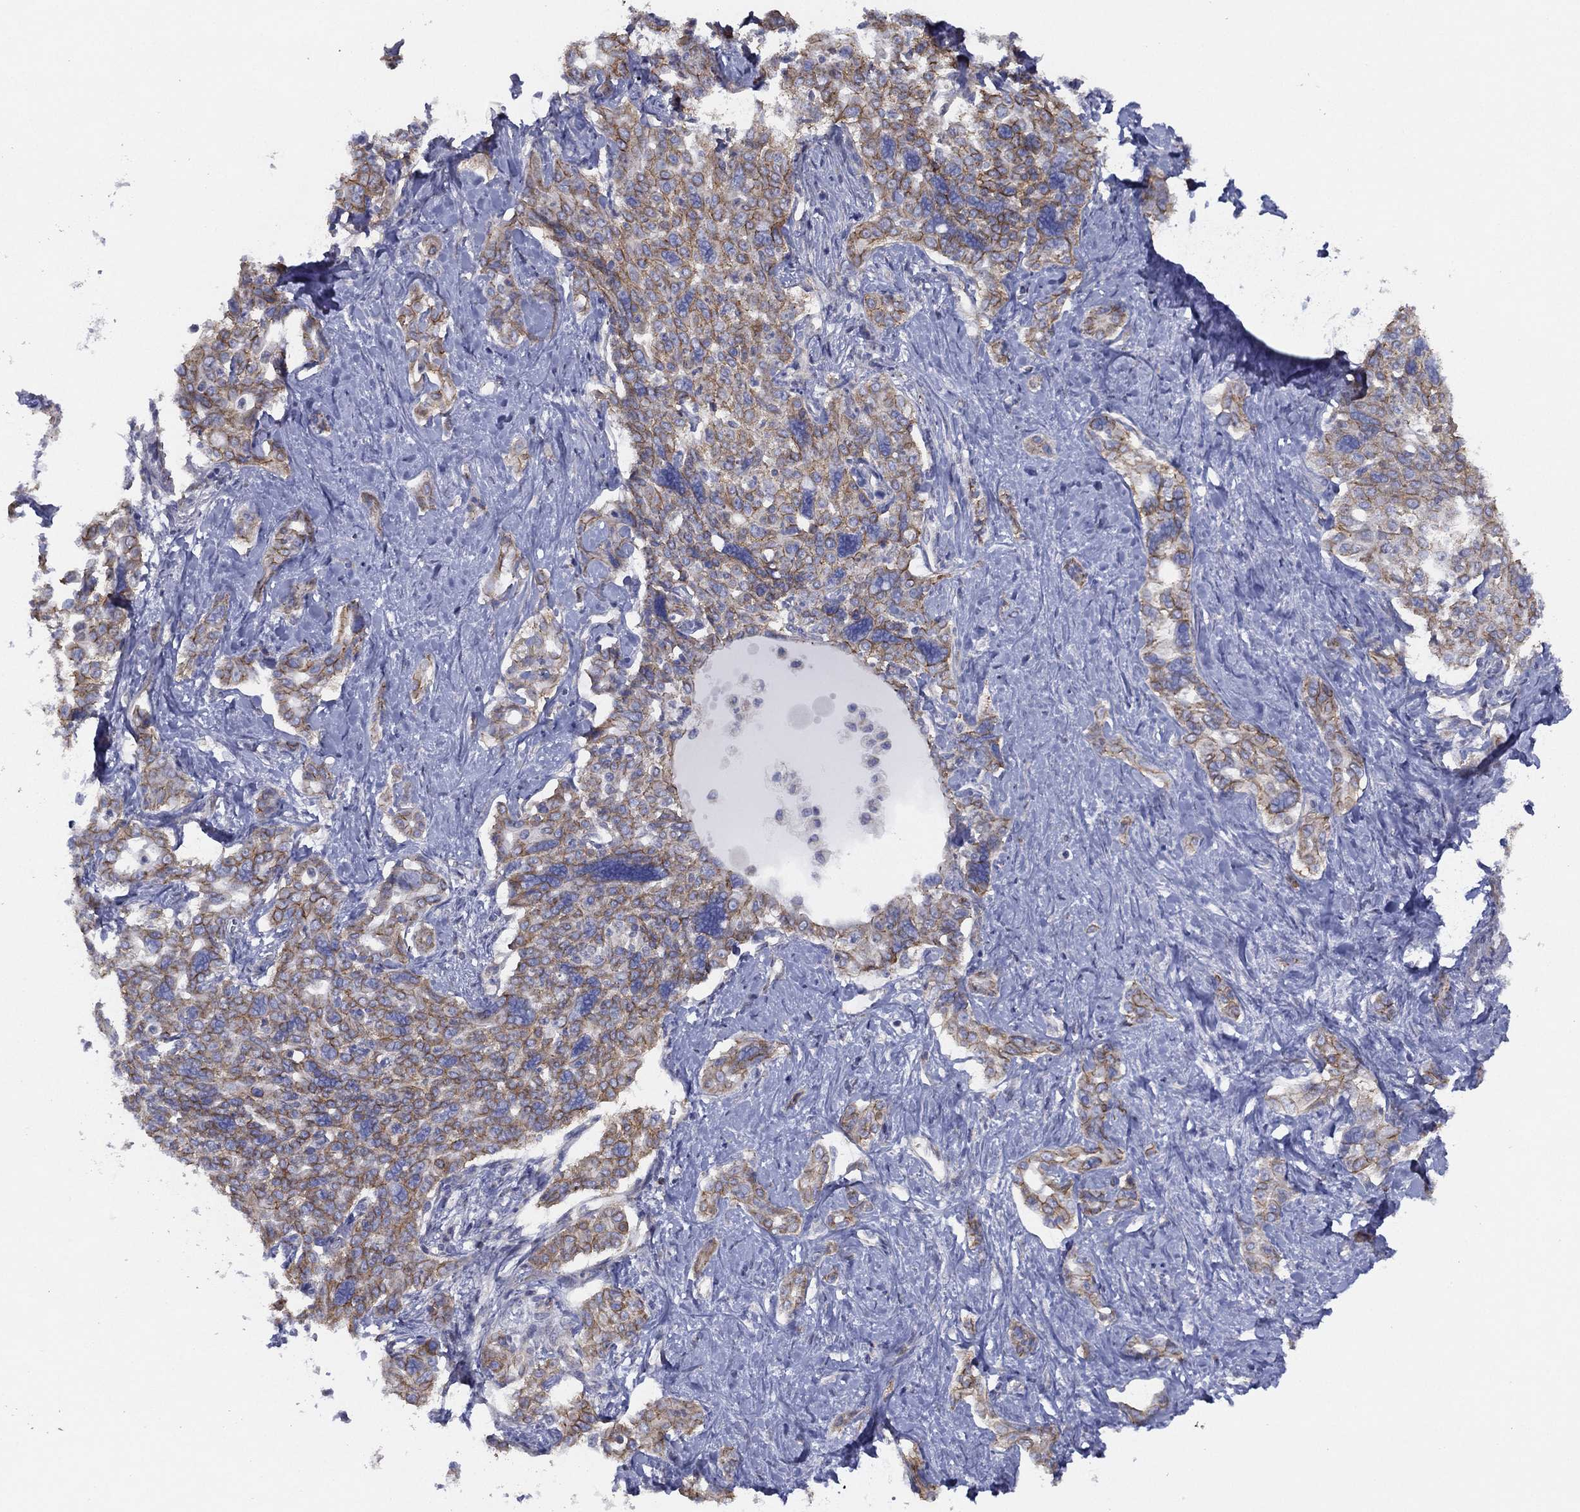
{"staining": {"intensity": "strong", "quantity": "<25%", "location": "cytoplasmic/membranous"}, "tissue": "liver cancer", "cell_type": "Tumor cells", "image_type": "cancer", "snomed": [{"axis": "morphology", "description": "Cholangiocarcinoma"}, {"axis": "topography", "description": "Liver"}], "caption": "DAB (3,3'-diaminobenzidine) immunohistochemical staining of human cholangiocarcinoma (liver) demonstrates strong cytoplasmic/membranous protein positivity in about <25% of tumor cells.", "gene": "ZNF223", "patient": {"sex": "female", "age": 47}}